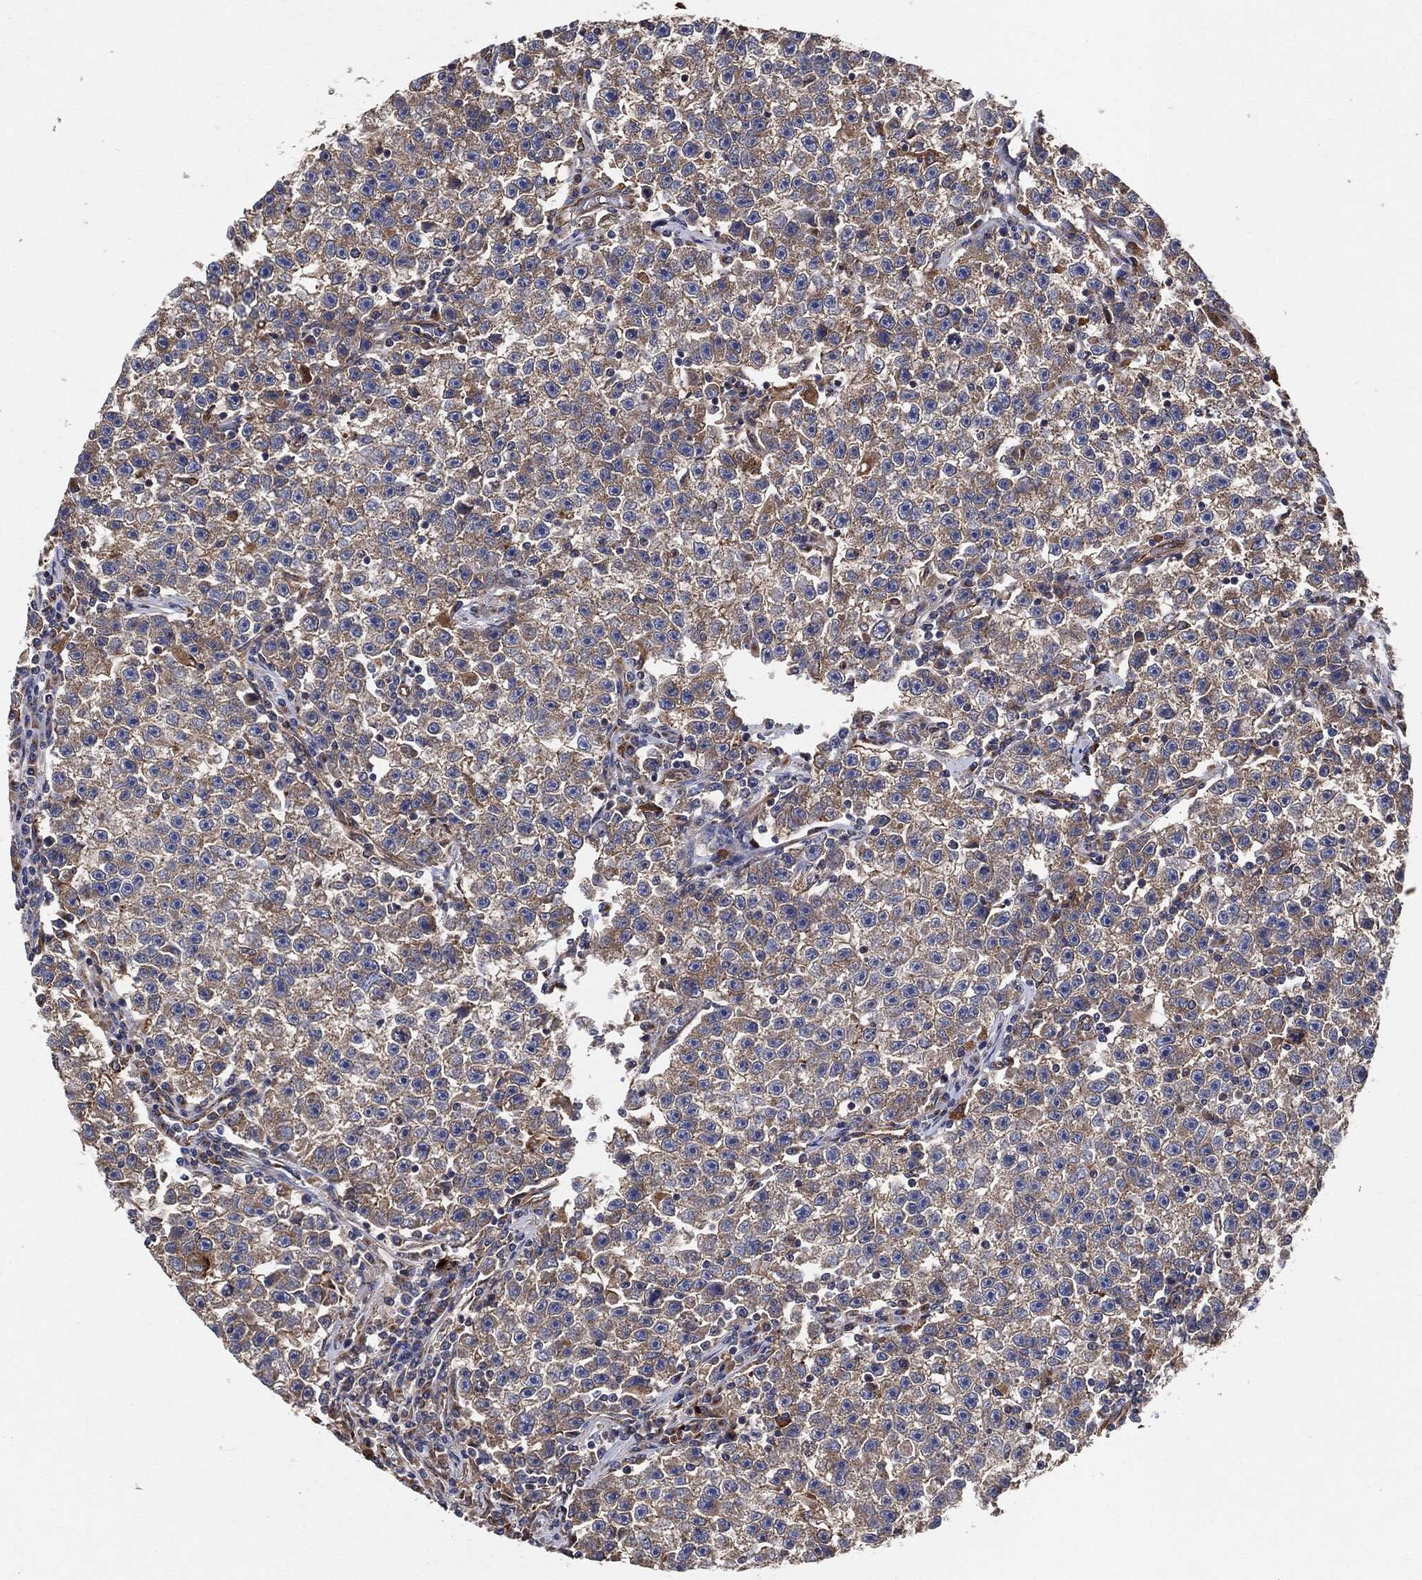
{"staining": {"intensity": "moderate", "quantity": "25%-75%", "location": "cytoplasmic/membranous"}, "tissue": "testis cancer", "cell_type": "Tumor cells", "image_type": "cancer", "snomed": [{"axis": "morphology", "description": "Seminoma, NOS"}, {"axis": "topography", "description": "Testis"}], "caption": "Protein analysis of testis cancer (seminoma) tissue demonstrates moderate cytoplasmic/membranous positivity in about 25%-75% of tumor cells.", "gene": "CTNNA1", "patient": {"sex": "male", "age": 22}}